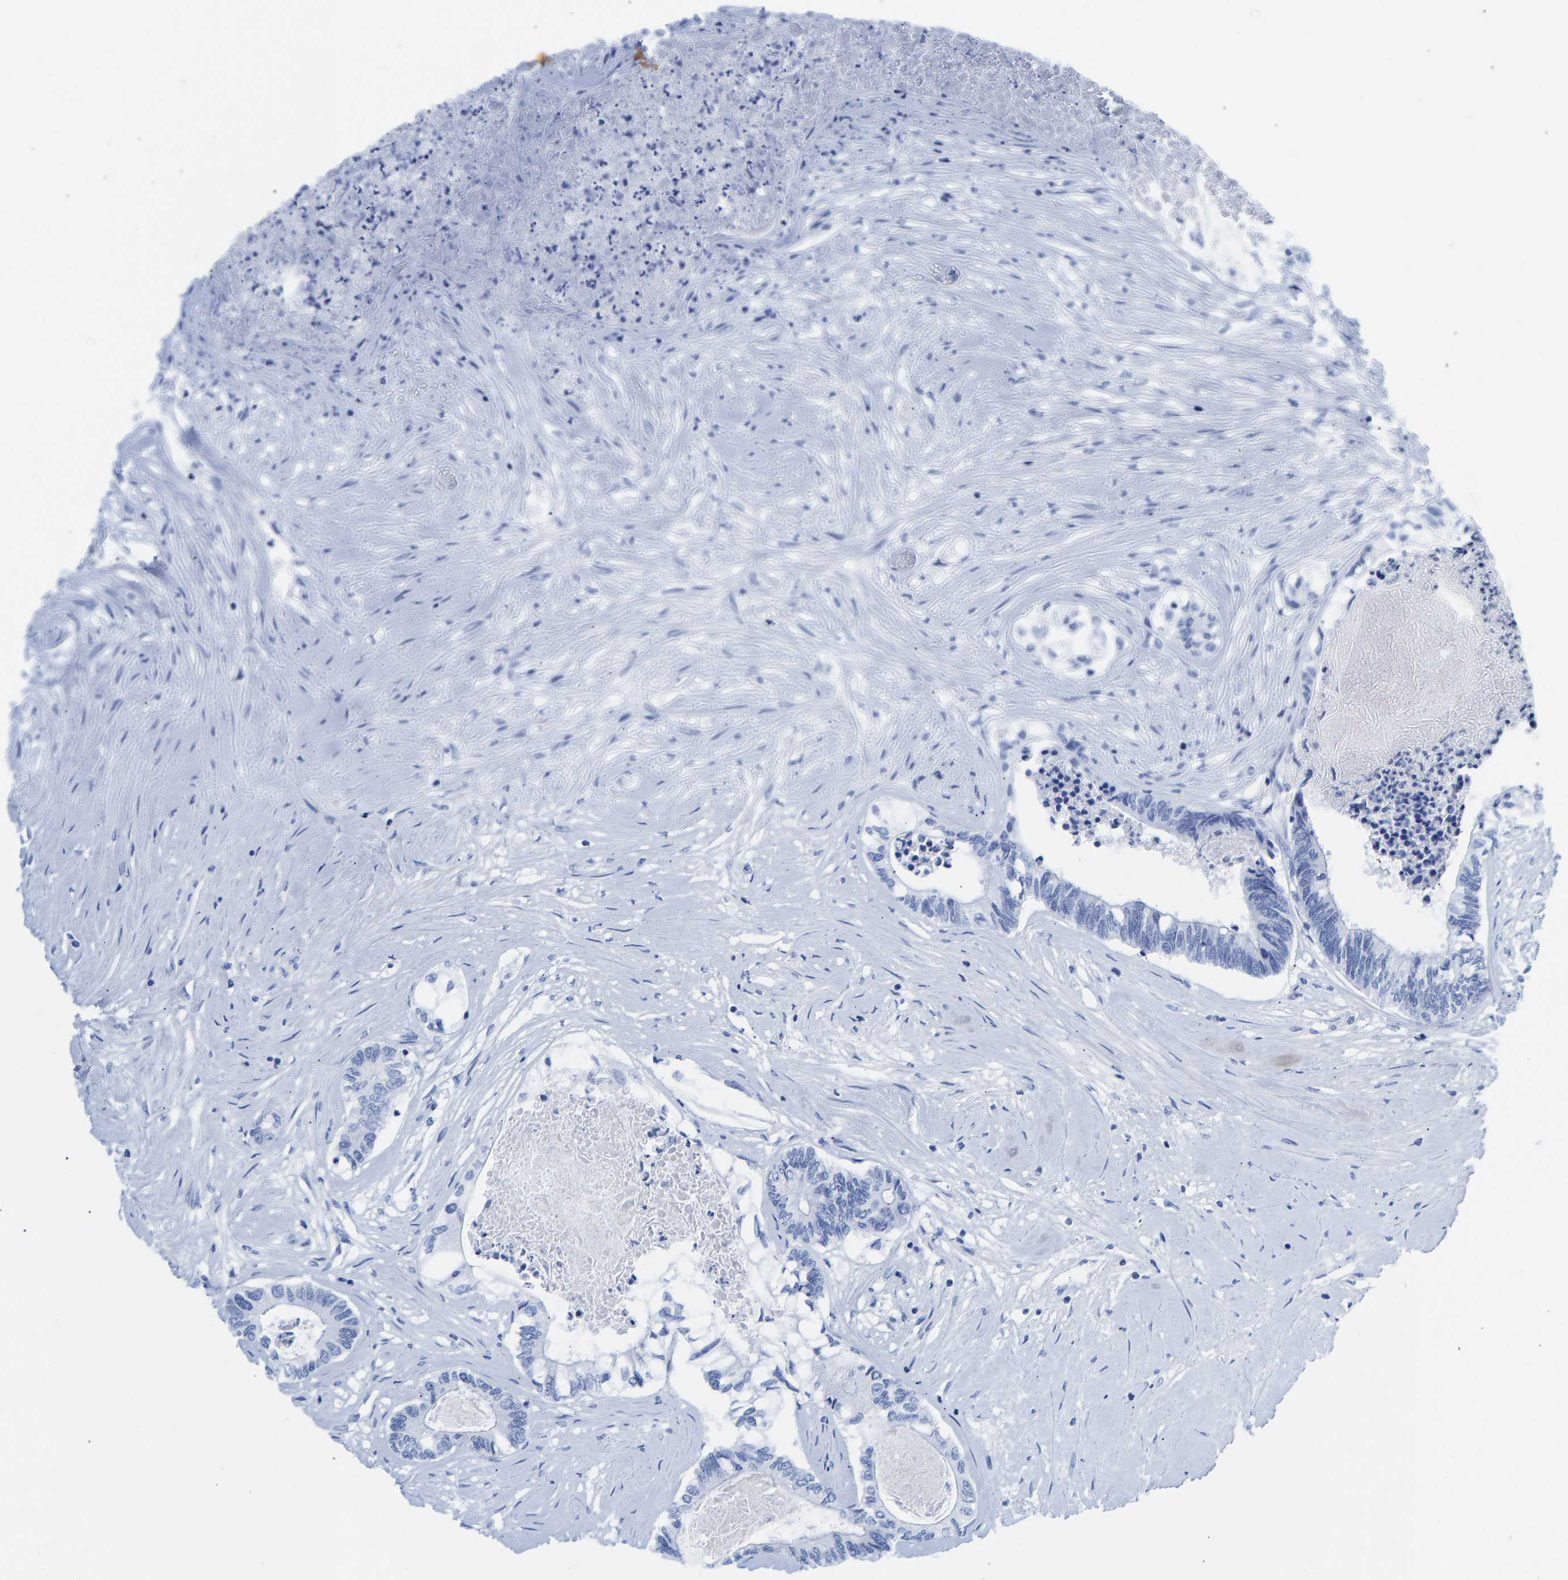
{"staining": {"intensity": "negative", "quantity": "none", "location": "none"}, "tissue": "colorectal cancer", "cell_type": "Tumor cells", "image_type": "cancer", "snomed": [{"axis": "morphology", "description": "Adenocarcinoma, NOS"}, {"axis": "topography", "description": "Rectum"}], "caption": "This is a image of immunohistochemistry (IHC) staining of colorectal cancer, which shows no expression in tumor cells.", "gene": "ELMO2", "patient": {"sex": "male", "age": 63}}